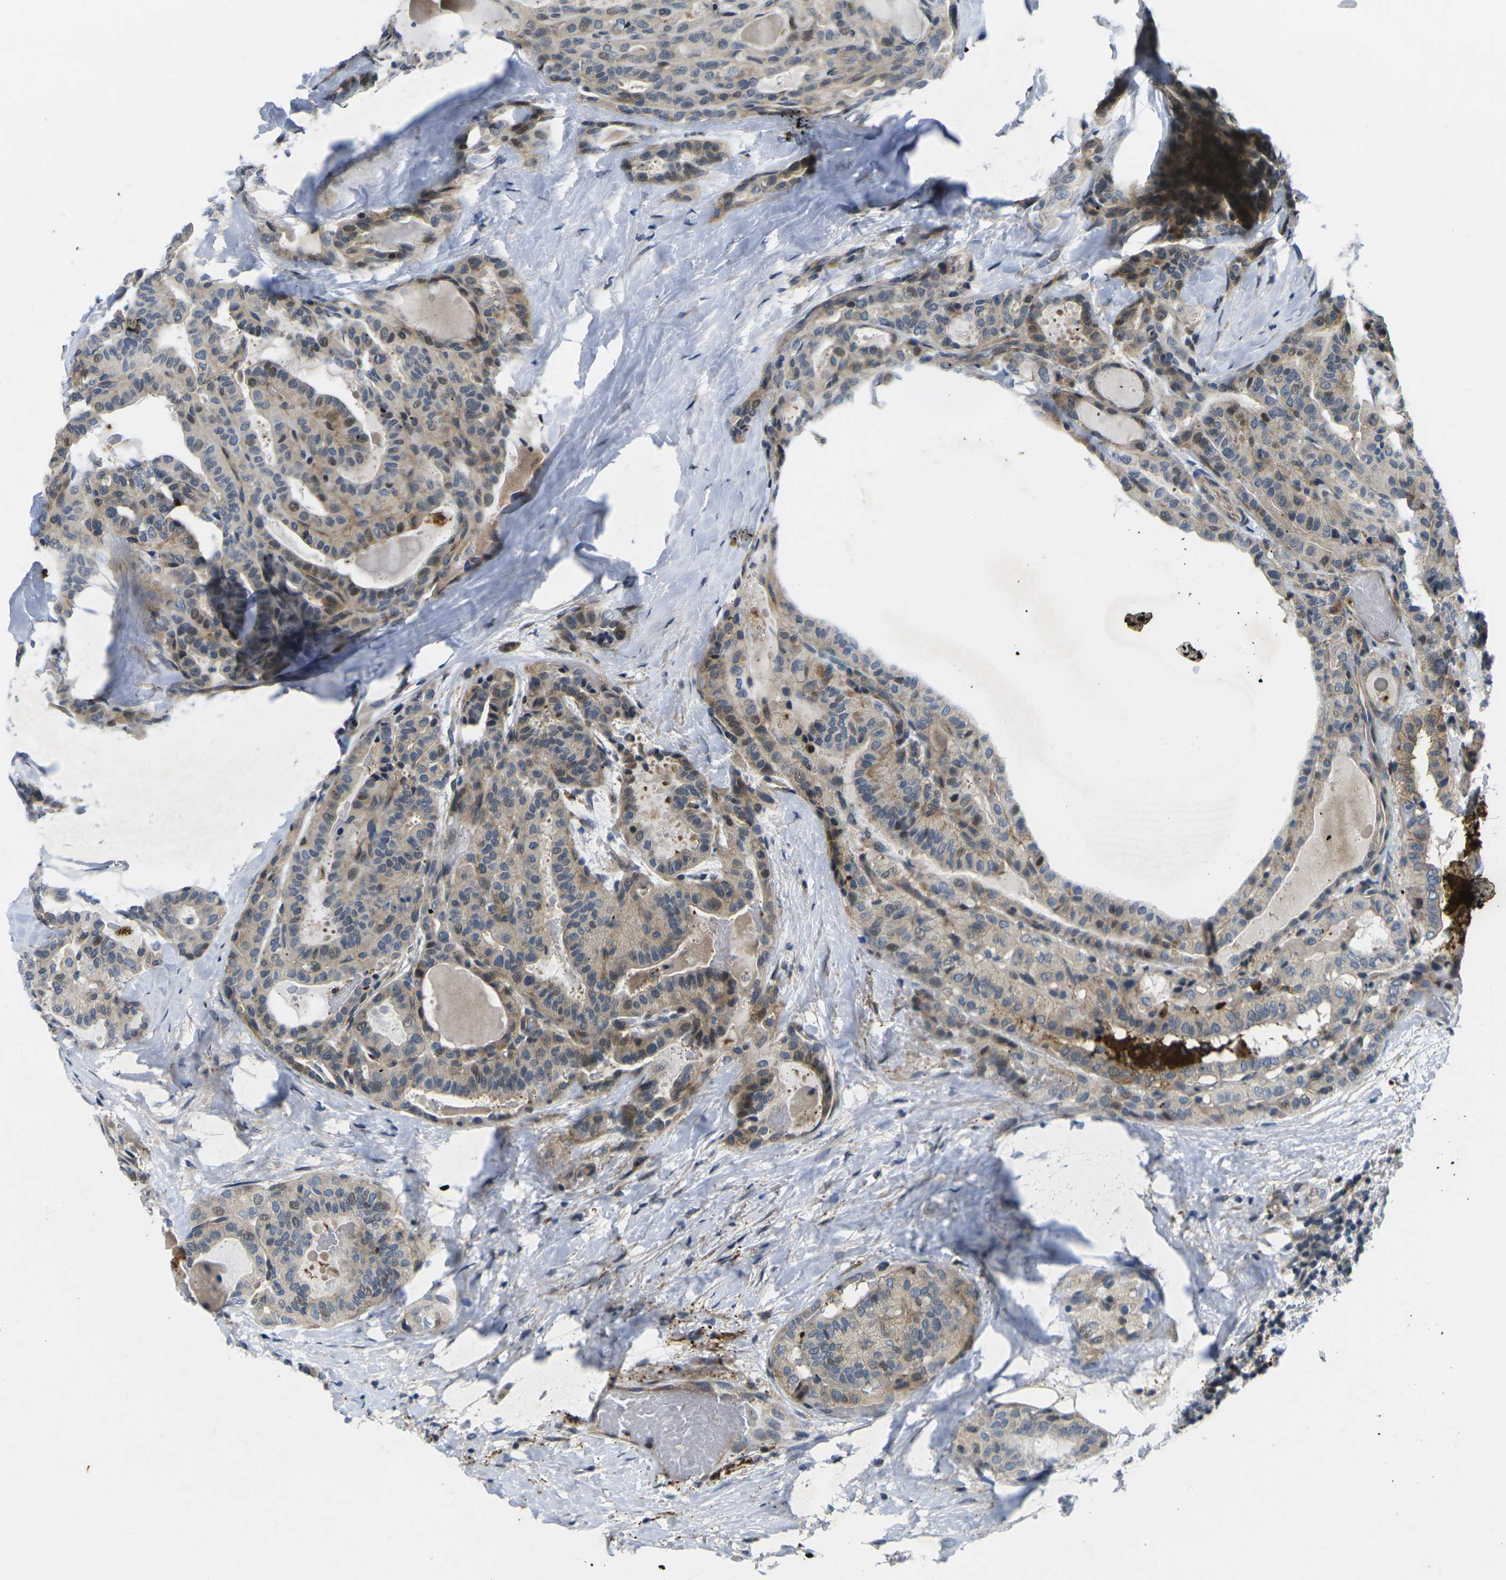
{"staining": {"intensity": "moderate", "quantity": "25%-75%", "location": "cytoplasmic/membranous,nuclear"}, "tissue": "thyroid cancer", "cell_type": "Tumor cells", "image_type": "cancer", "snomed": [{"axis": "morphology", "description": "Papillary adenocarcinoma, NOS"}, {"axis": "topography", "description": "Thyroid gland"}], "caption": "About 25%-75% of tumor cells in thyroid cancer reveal moderate cytoplasmic/membranous and nuclear protein positivity as visualized by brown immunohistochemical staining.", "gene": "ROBO2", "patient": {"sex": "male", "age": 77}}